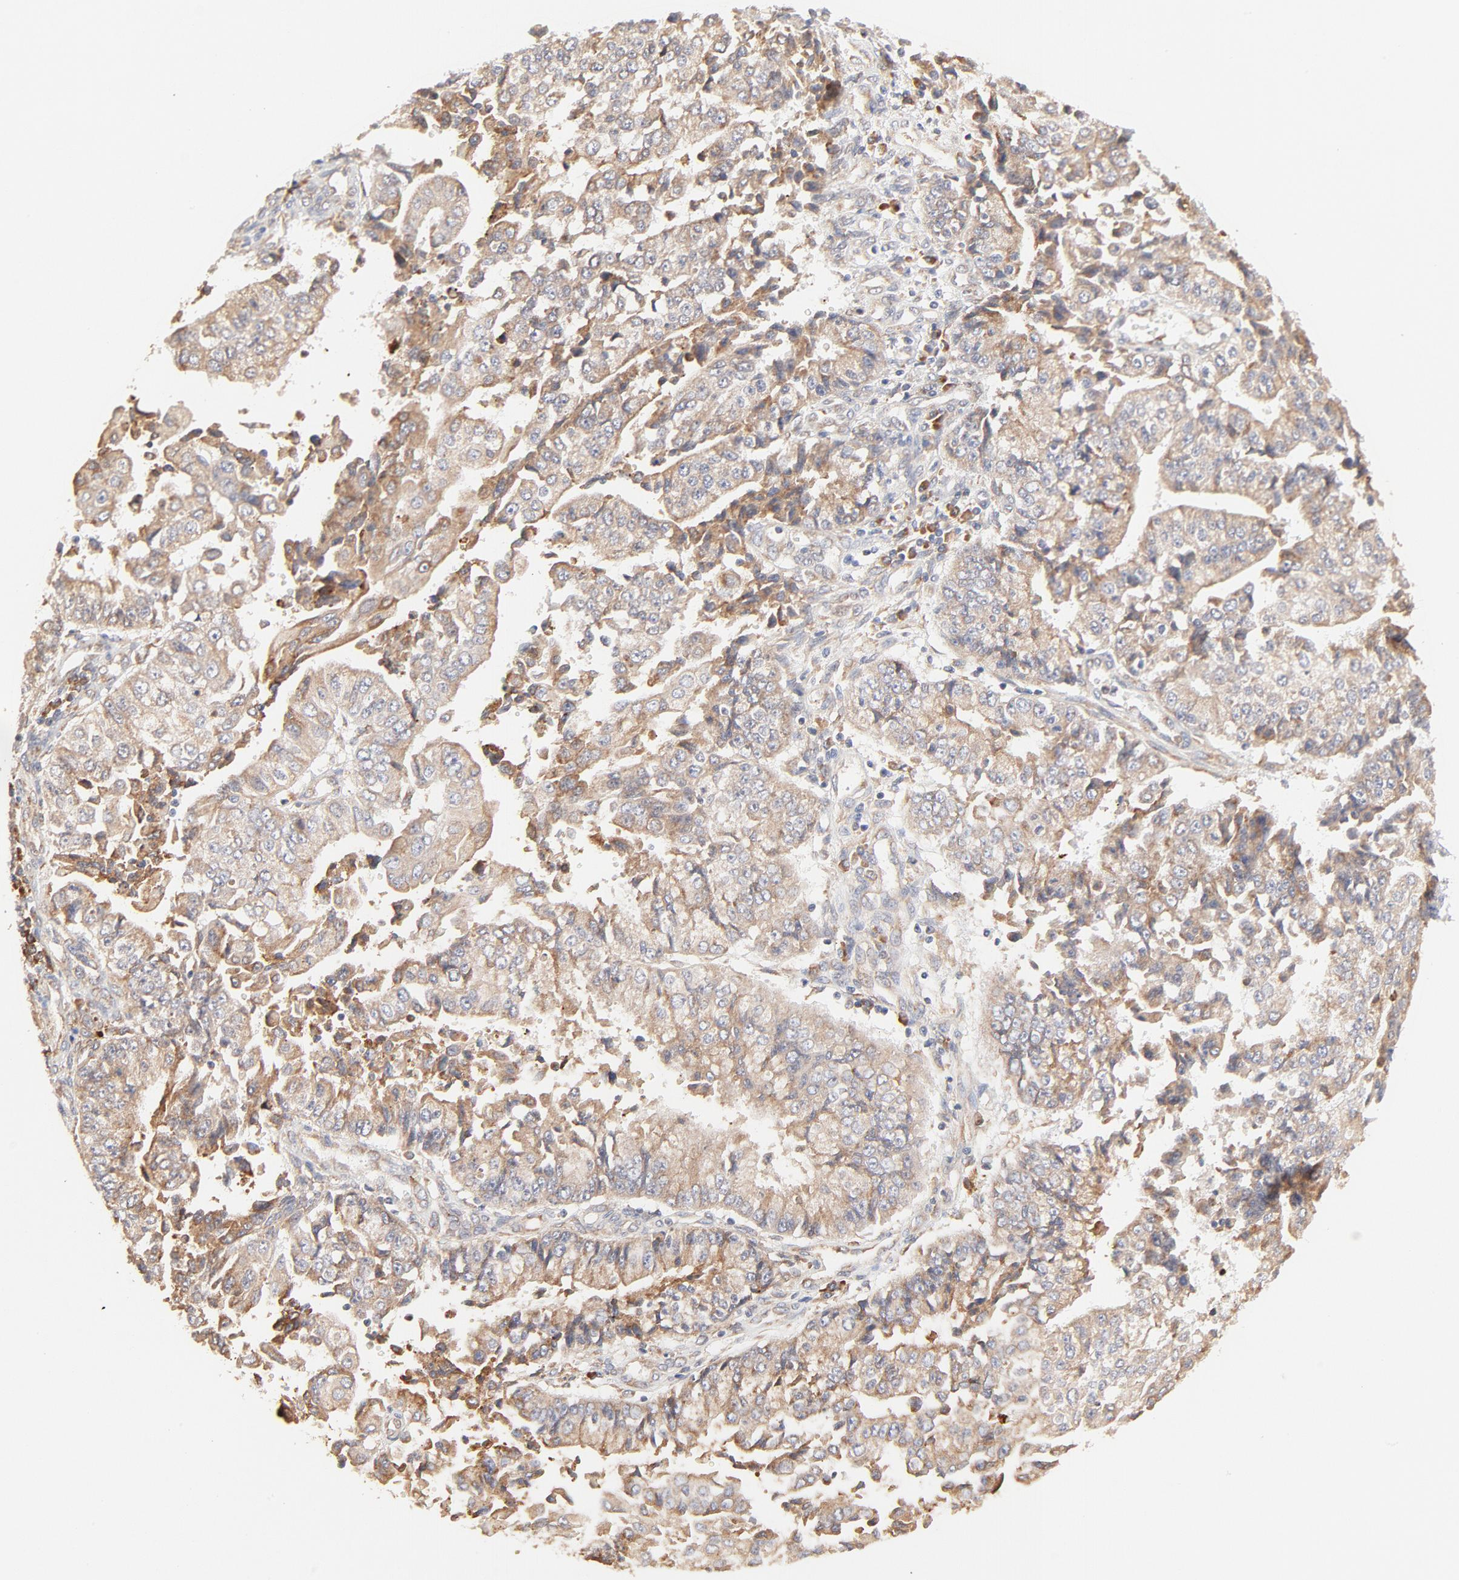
{"staining": {"intensity": "moderate", "quantity": ">75%", "location": "cytoplasmic/membranous"}, "tissue": "endometrial cancer", "cell_type": "Tumor cells", "image_type": "cancer", "snomed": [{"axis": "morphology", "description": "Adenocarcinoma, NOS"}, {"axis": "topography", "description": "Endometrium"}], "caption": "Human endometrial cancer (adenocarcinoma) stained for a protein (brown) exhibits moderate cytoplasmic/membranous positive staining in approximately >75% of tumor cells.", "gene": "PARP12", "patient": {"sex": "female", "age": 75}}